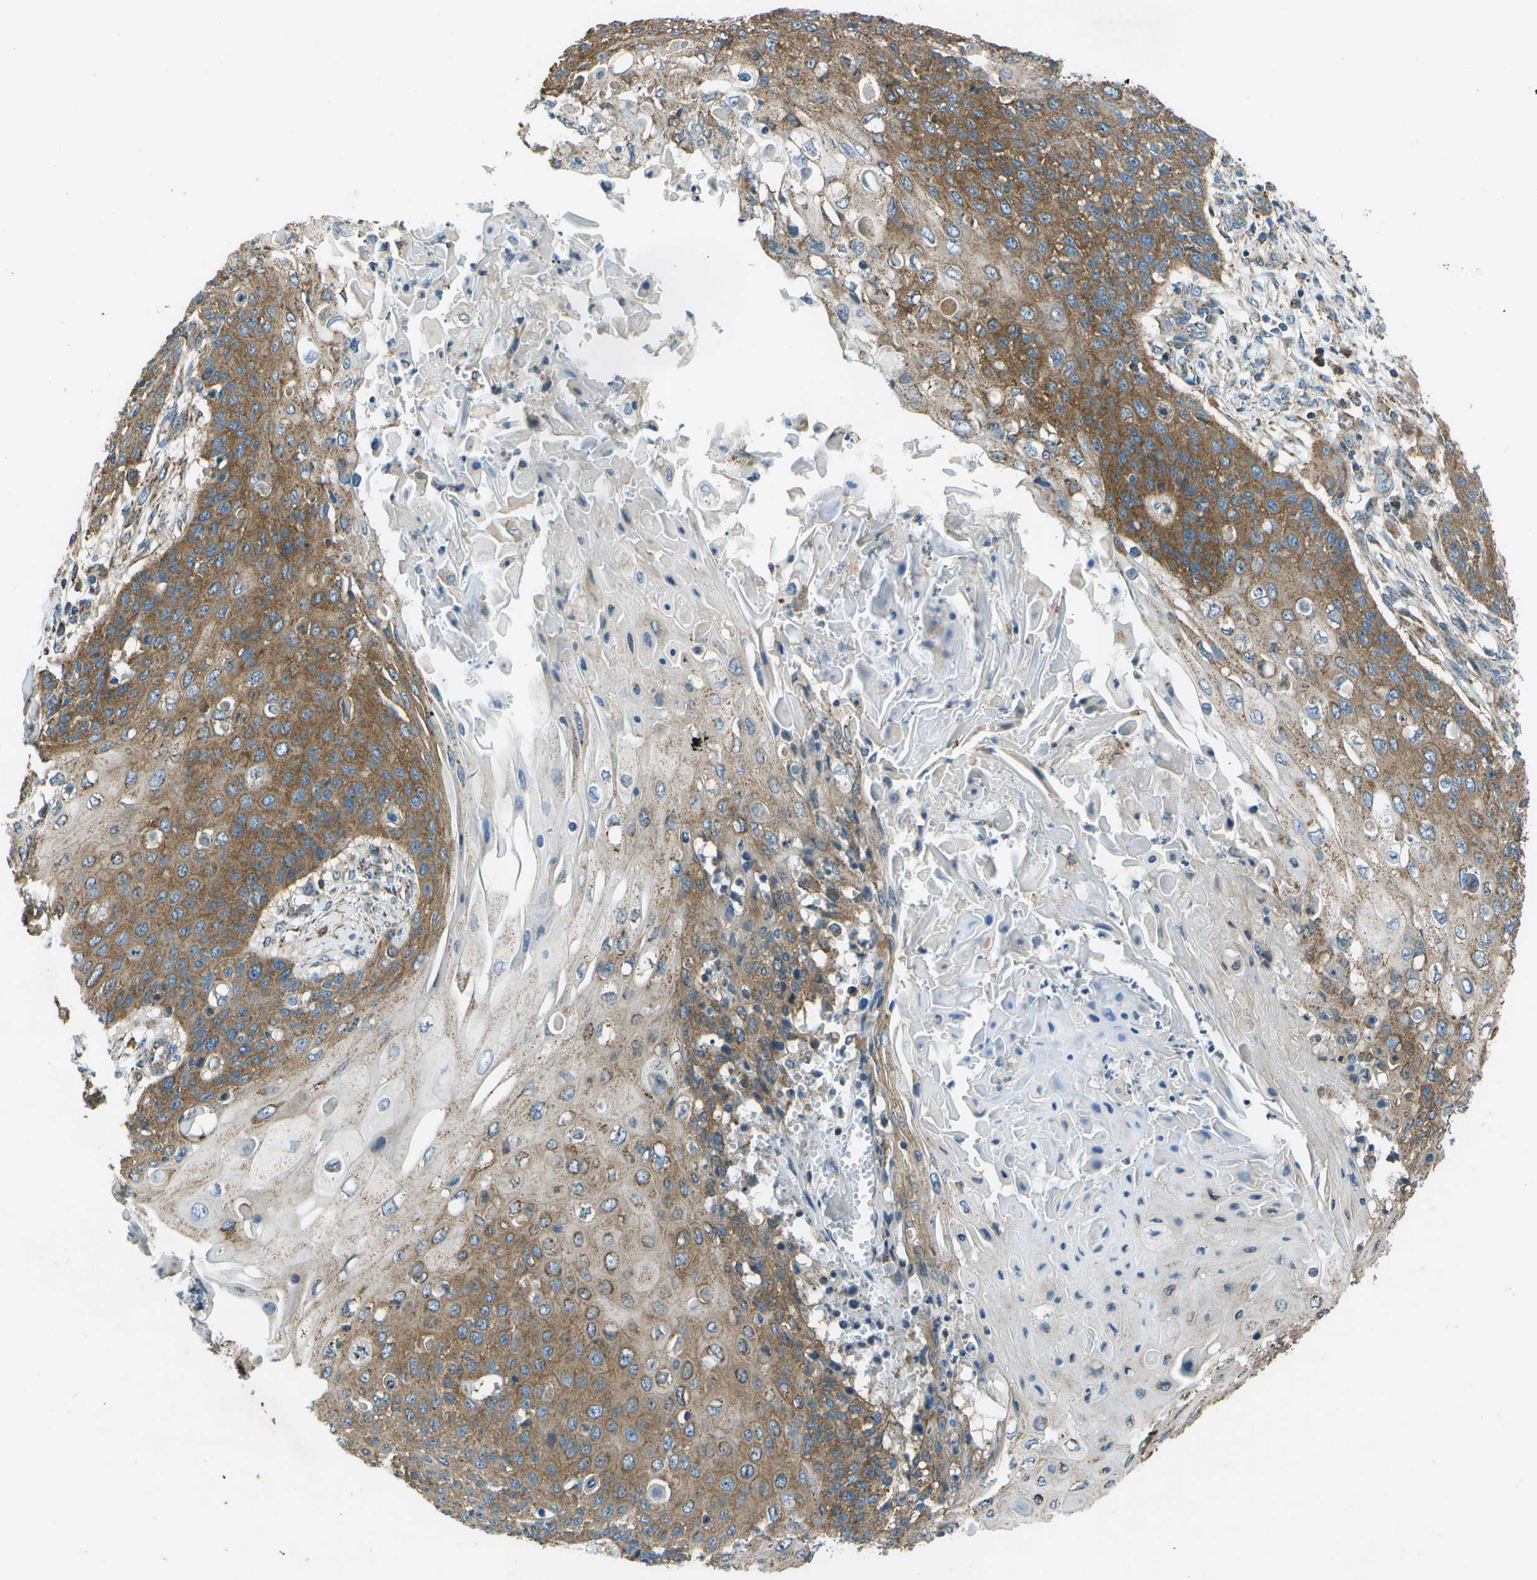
{"staining": {"intensity": "moderate", "quantity": ">75%", "location": "cytoplasmic/membranous"}, "tissue": "cervical cancer", "cell_type": "Tumor cells", "image_type": "cancer", "snomed": [{"axis": "morphology", "description": "Squamous cell carcinoma, NOS"}, {"axis": "topography", "description": "Cervix"}], "caption": "Protein expression analysis of human cervical cancer (squamous cell carcinoma) reveals moderate cytoplasmic/membranous expression in approximately >75% of tumor cells. (DAB (3,3'-diaminobenzidine) IHC, brown staining for protein, blue staining for nuclei).", "gene": "TMEM51", "patient": {"sex": "female", "age": 39}}